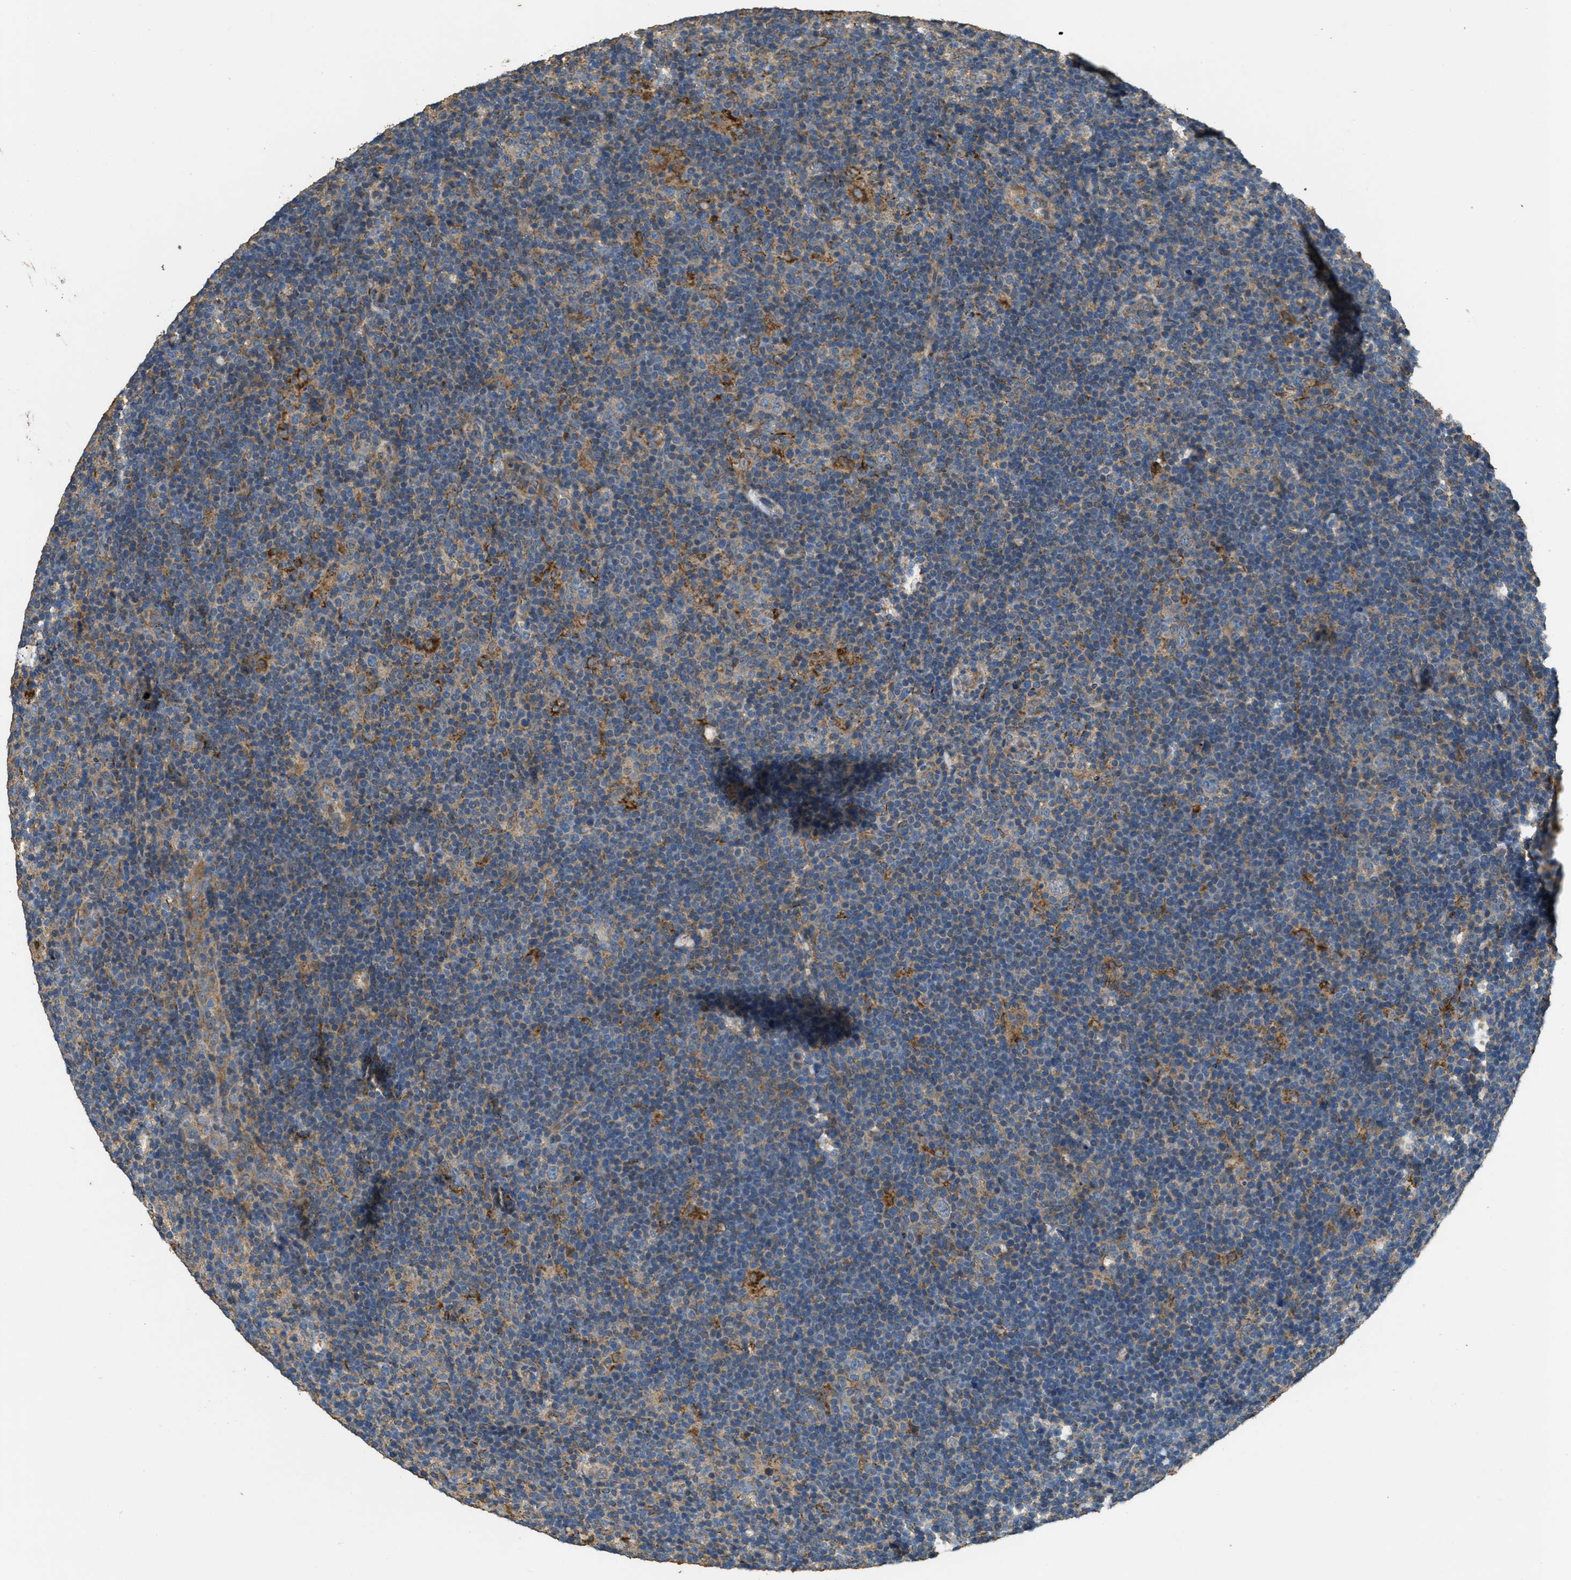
{"staining": {"intensity": "weak", "quantity": "25%-75%", "location": "cytoplasmic/membranous"}, "tissue": "lymphoma", "cell_type": "Tumor cells", "image_type": "cancer", "snomed": [{"axis": "morphology", "description": "Hodgkin's disease, NOS"}, {"axis": "topography", "description": "Lymph node"}], "caption": "Lymphoma stained with a protein marker exhibits weak staining in tumor cells.", "gene": "THBS2", "patient": {"sex": "female", "age": 57}}